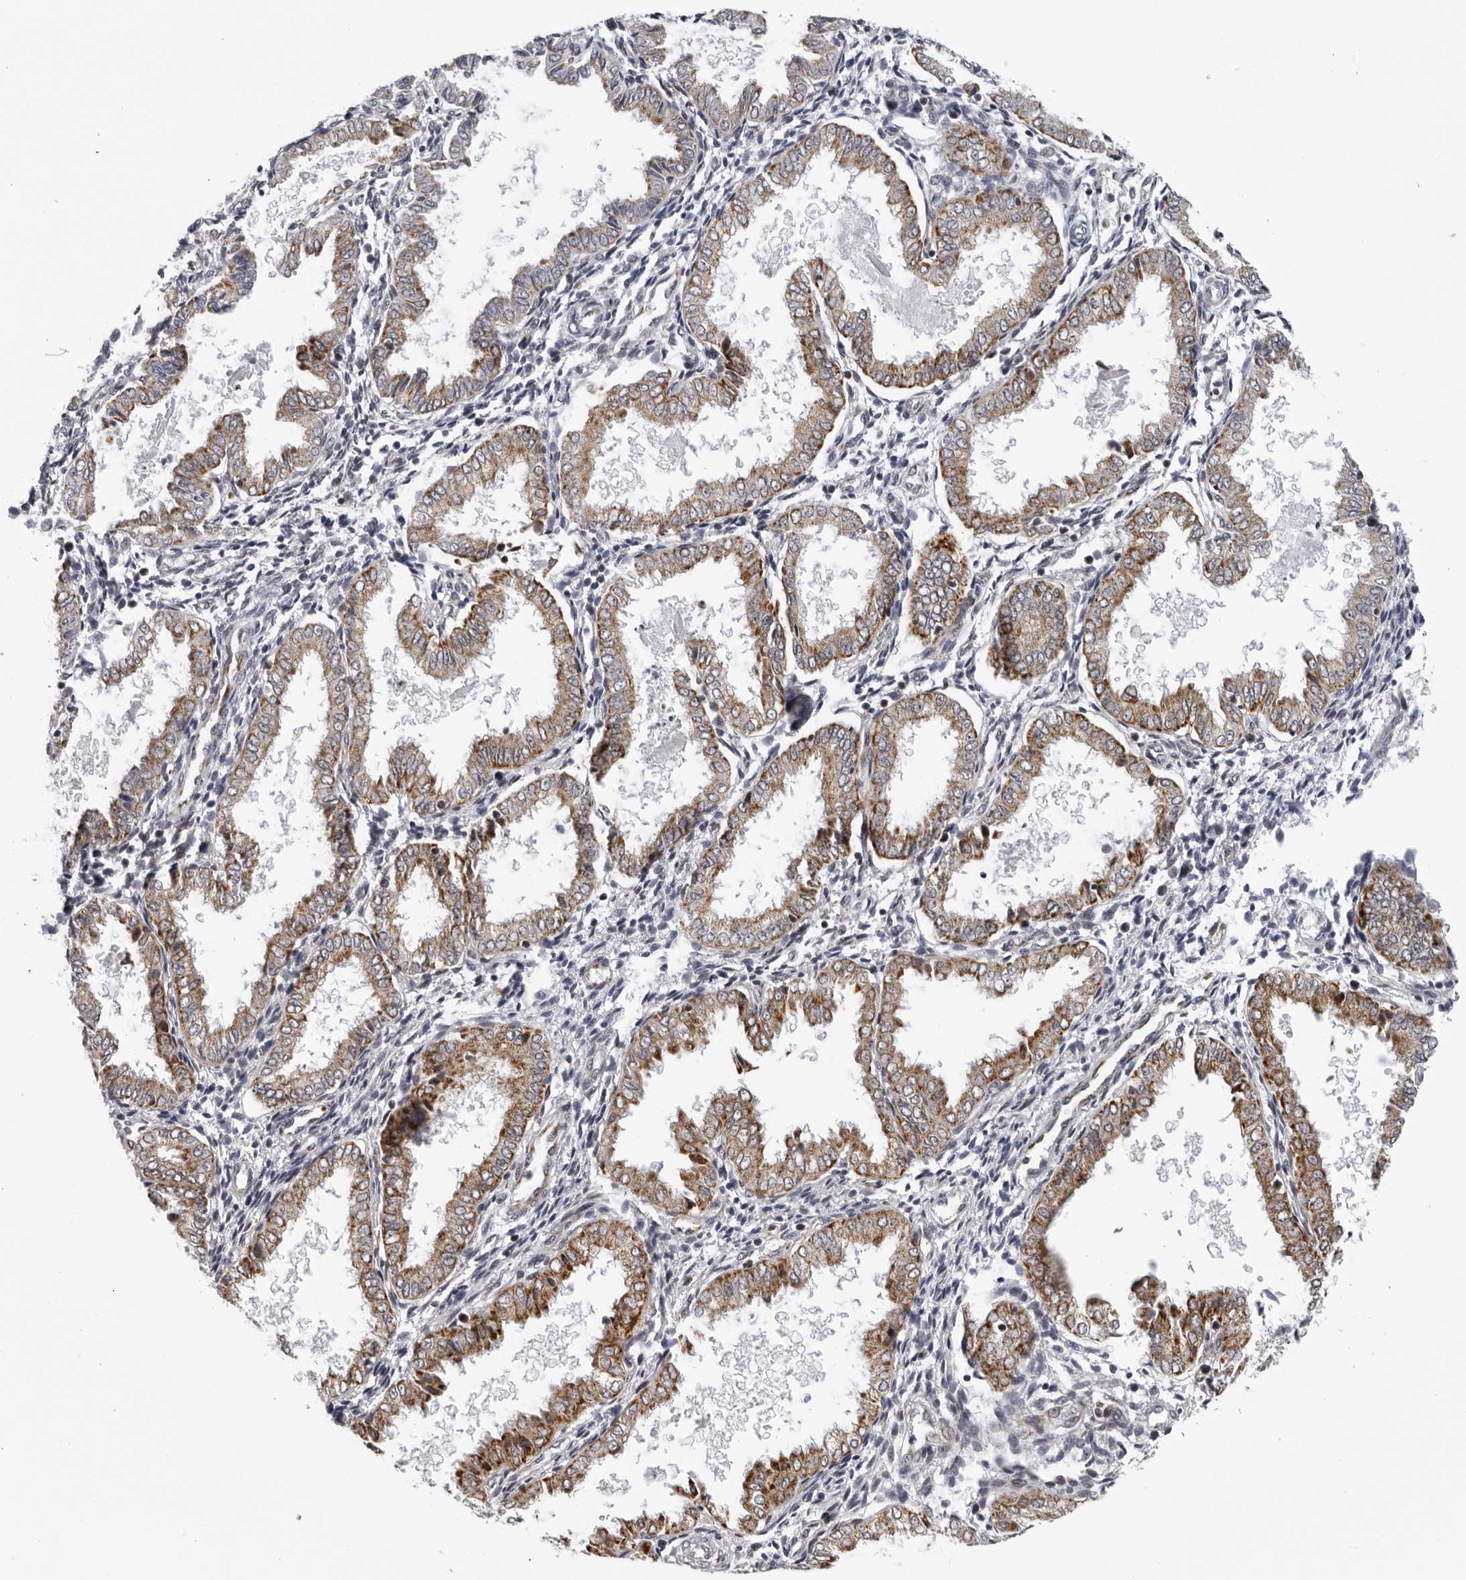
{"staining": {"intensity": "weak", "quantity": "<25%", "location": "cytoplasmic/membranous"}, "tissue": "endometrium", "cell_type": "Cells in endometrial stroma", "image_type": "normal", "snomed": [{"axis": "morphology", "description": "Normal tissue, NOS"}, {"axis": "topography", "description": "Endometrium"}], "caption": "An immunohistochemistry (IHC) micrograph of normal endometrium is shown. There is no staining in cells in endometrial stroma of endometrium.", "gene": "CPT2", "patient": {"sex": "female", "age": 33}}